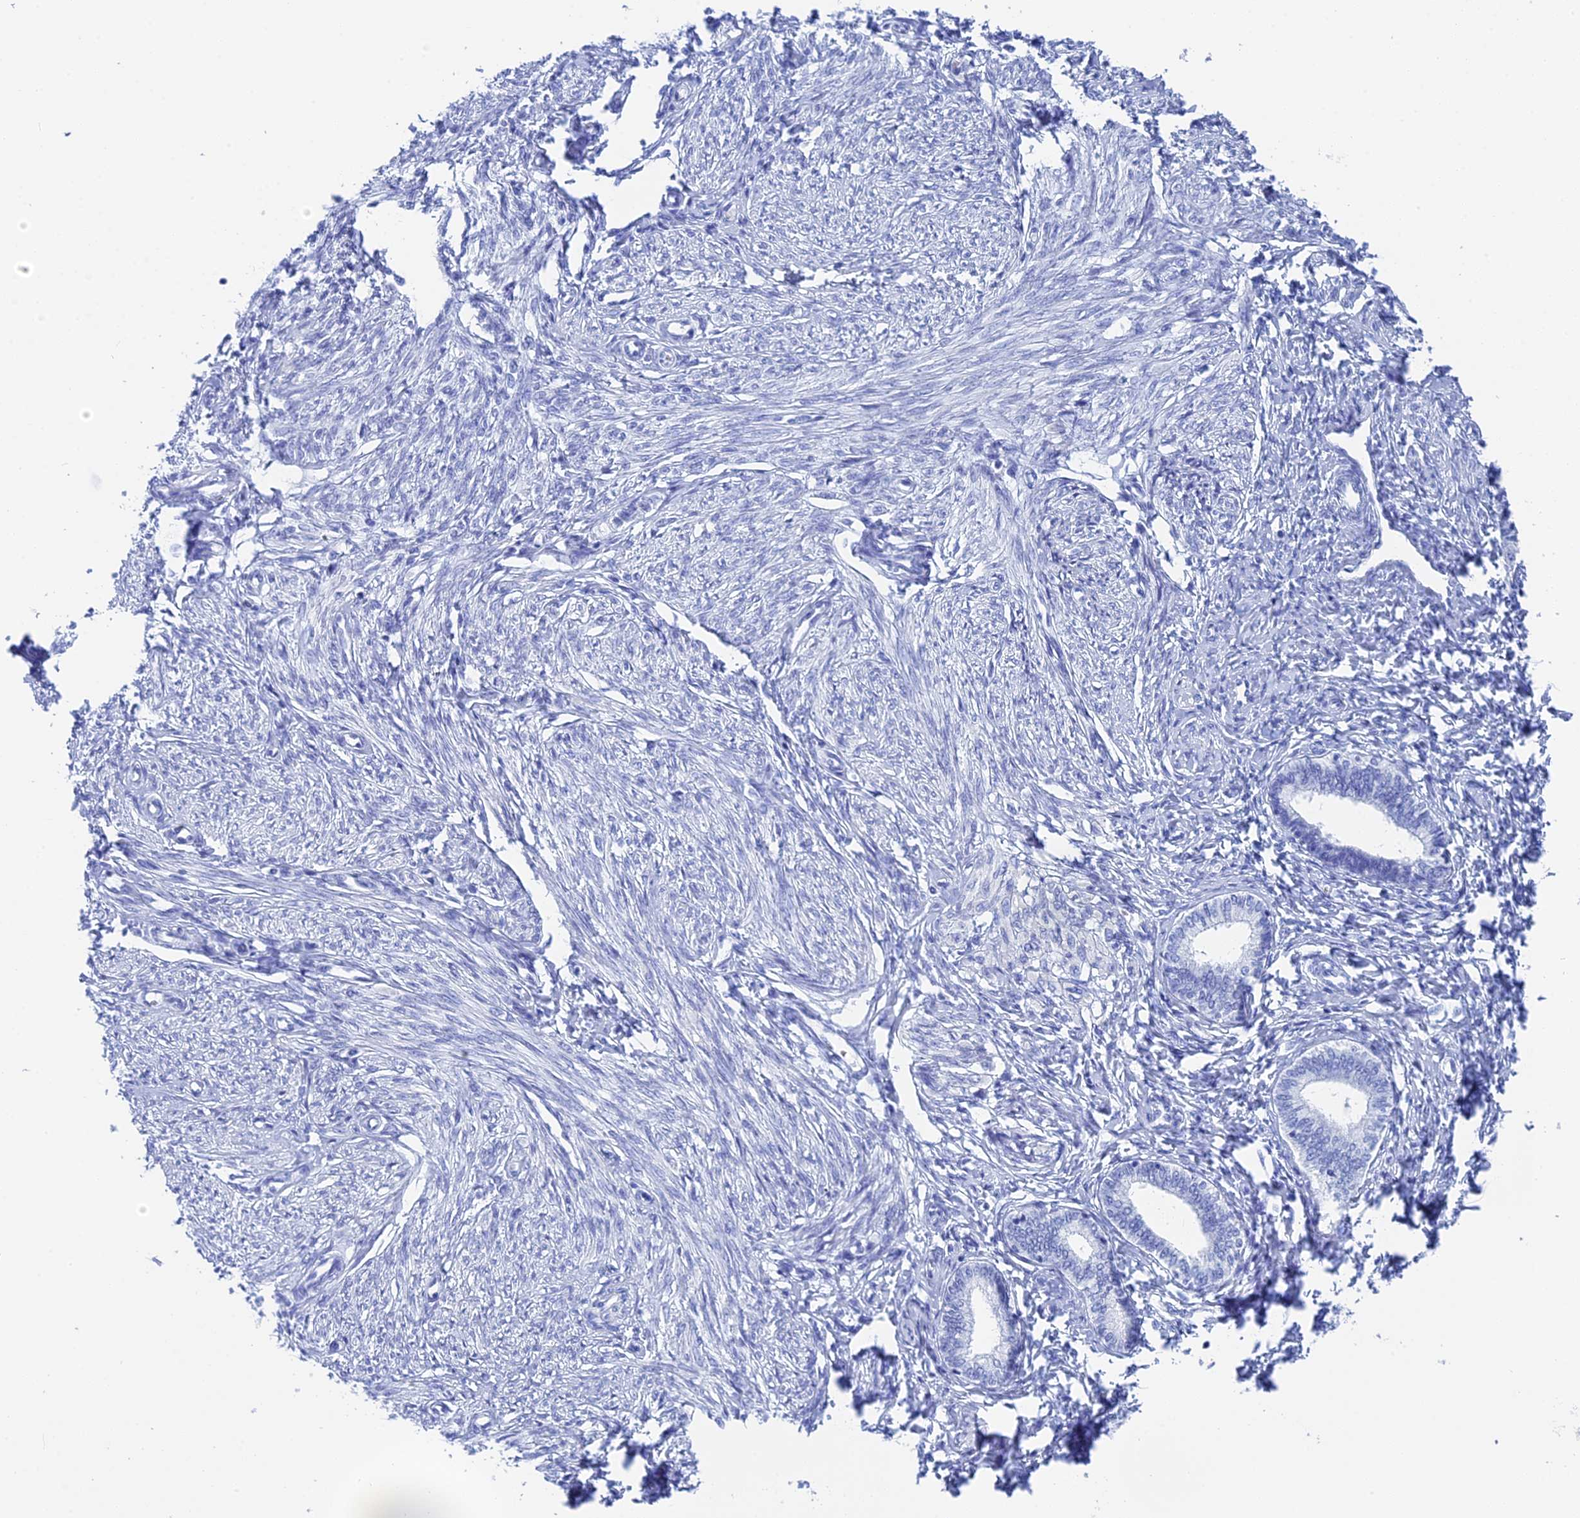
{"staining": {"intensity": "negative", "quantity": "none", "location": "none"}, "tissue": "endometrium", "cell_type": "Cells in endometrial stroma", "image_type": "normal", "snomed": [{"axis": "morphology", "description": "Normal tissue, NOS"}, {"axis": "topography", "description": "Endometrium"}], "caption": "Human endometrium stained for a protein using immunohistochemistry reveals no staining in cells in endometrial stroma.", "gene": "TEX101", "patient": {"sex": "female", "age": 72}}